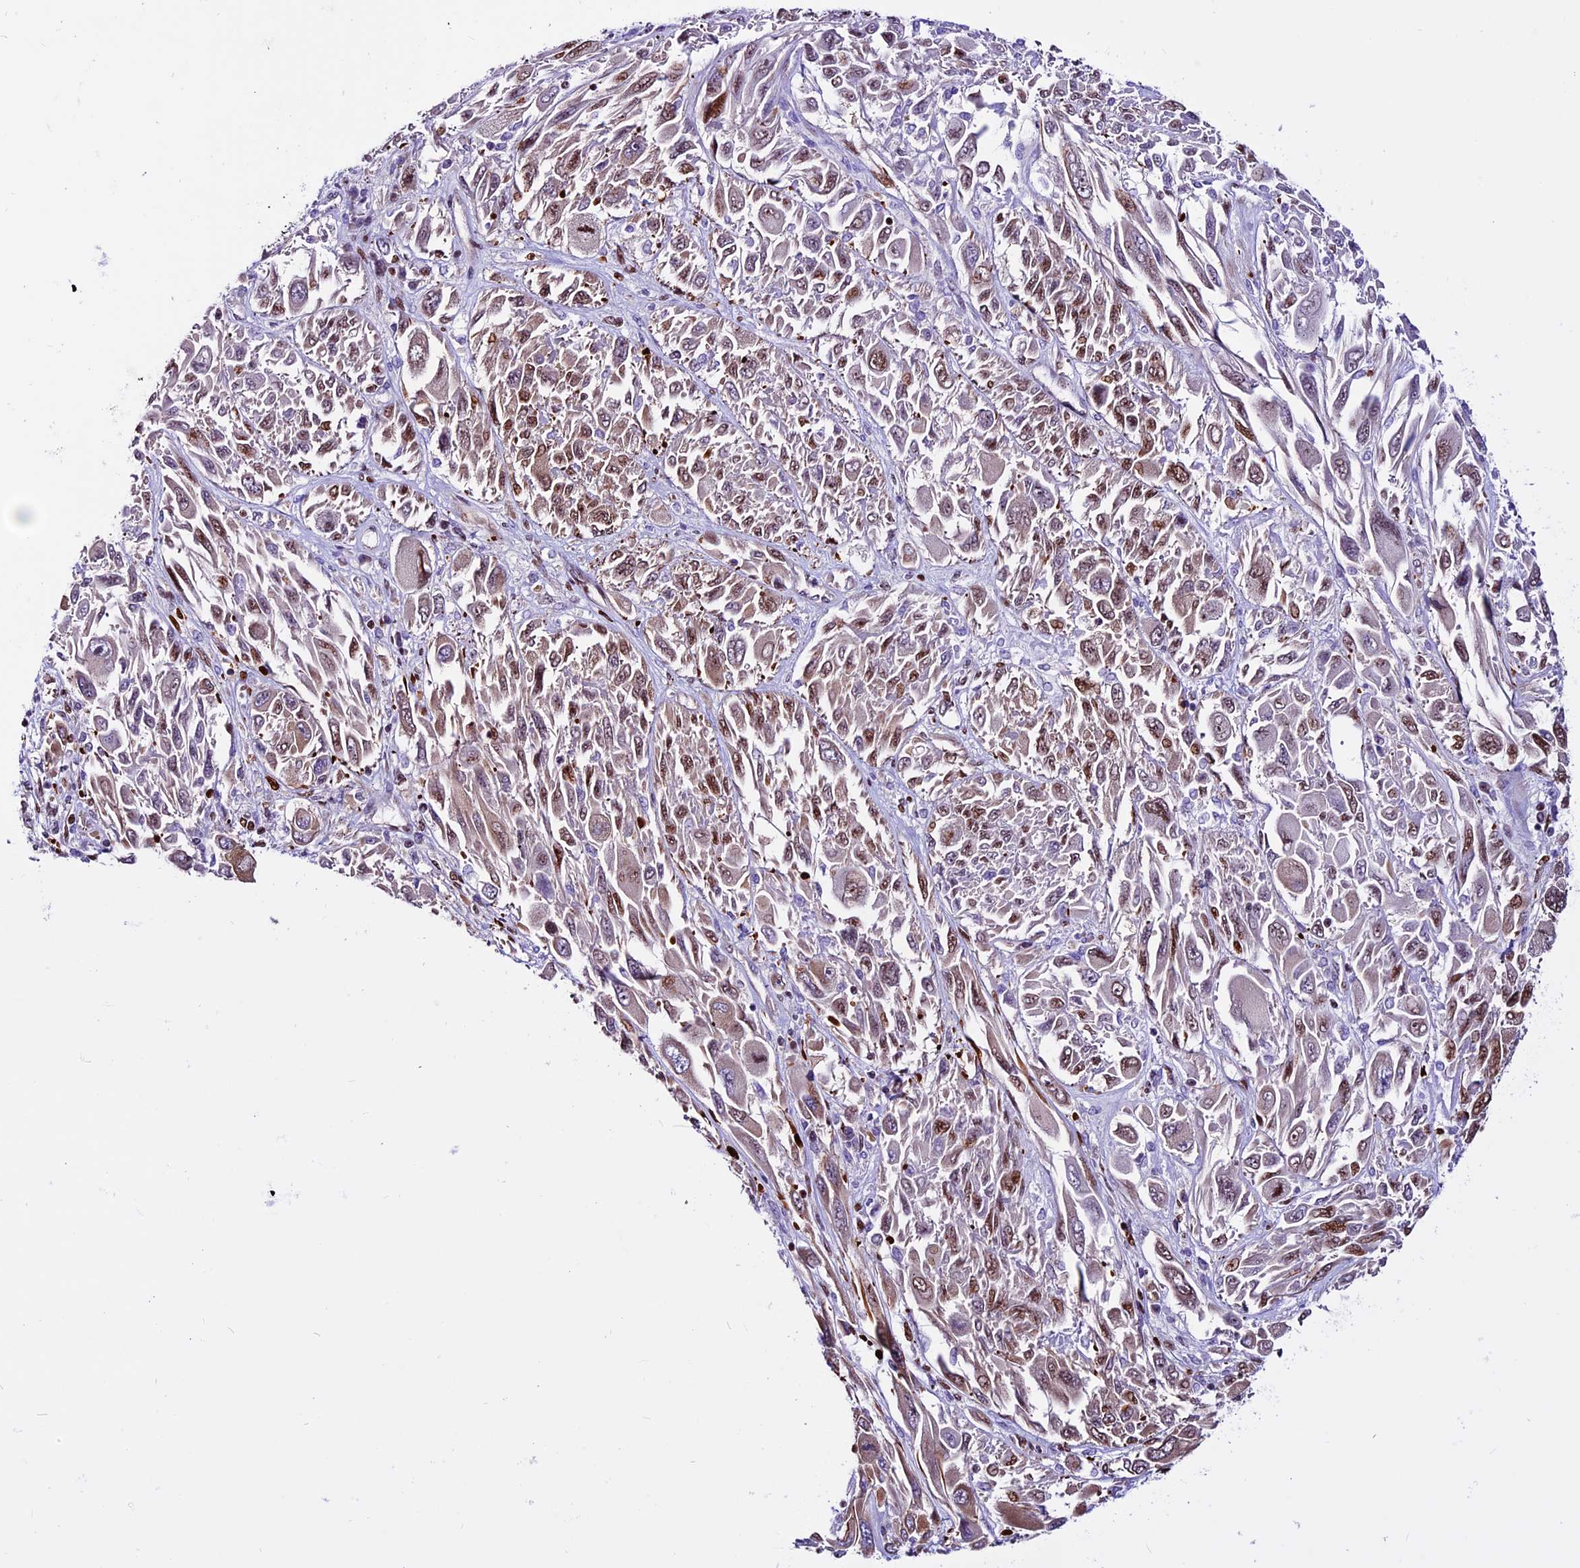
{"staining": {"intensity": "moderate", "quantity": ">75%", "location": "cytoplasmic/membranous,nuclear"}, "tissue": "melanoma", "cell_type": "Tumor cells", "image_type": "cancer", "snomed": [{"axis": "morphology", "description": "Malignant melanoma, NOS"}, {"axis": "topography", "description": "Skin"}], "caption": "IHC staining of malignant melanoma, which reveals medium levels of moderate cytoplasmic/membranous and nuclear expression in about >75% of tumor cells indicating moderate cytoplasmic/membranous and nuclear protein expression. The staining was performed using DAB (brown) for protein detection and nuclei were counterstained in hematoxylin (blue).", "gene": "RINL", "patient": {"sex": "female", "age": 91}}